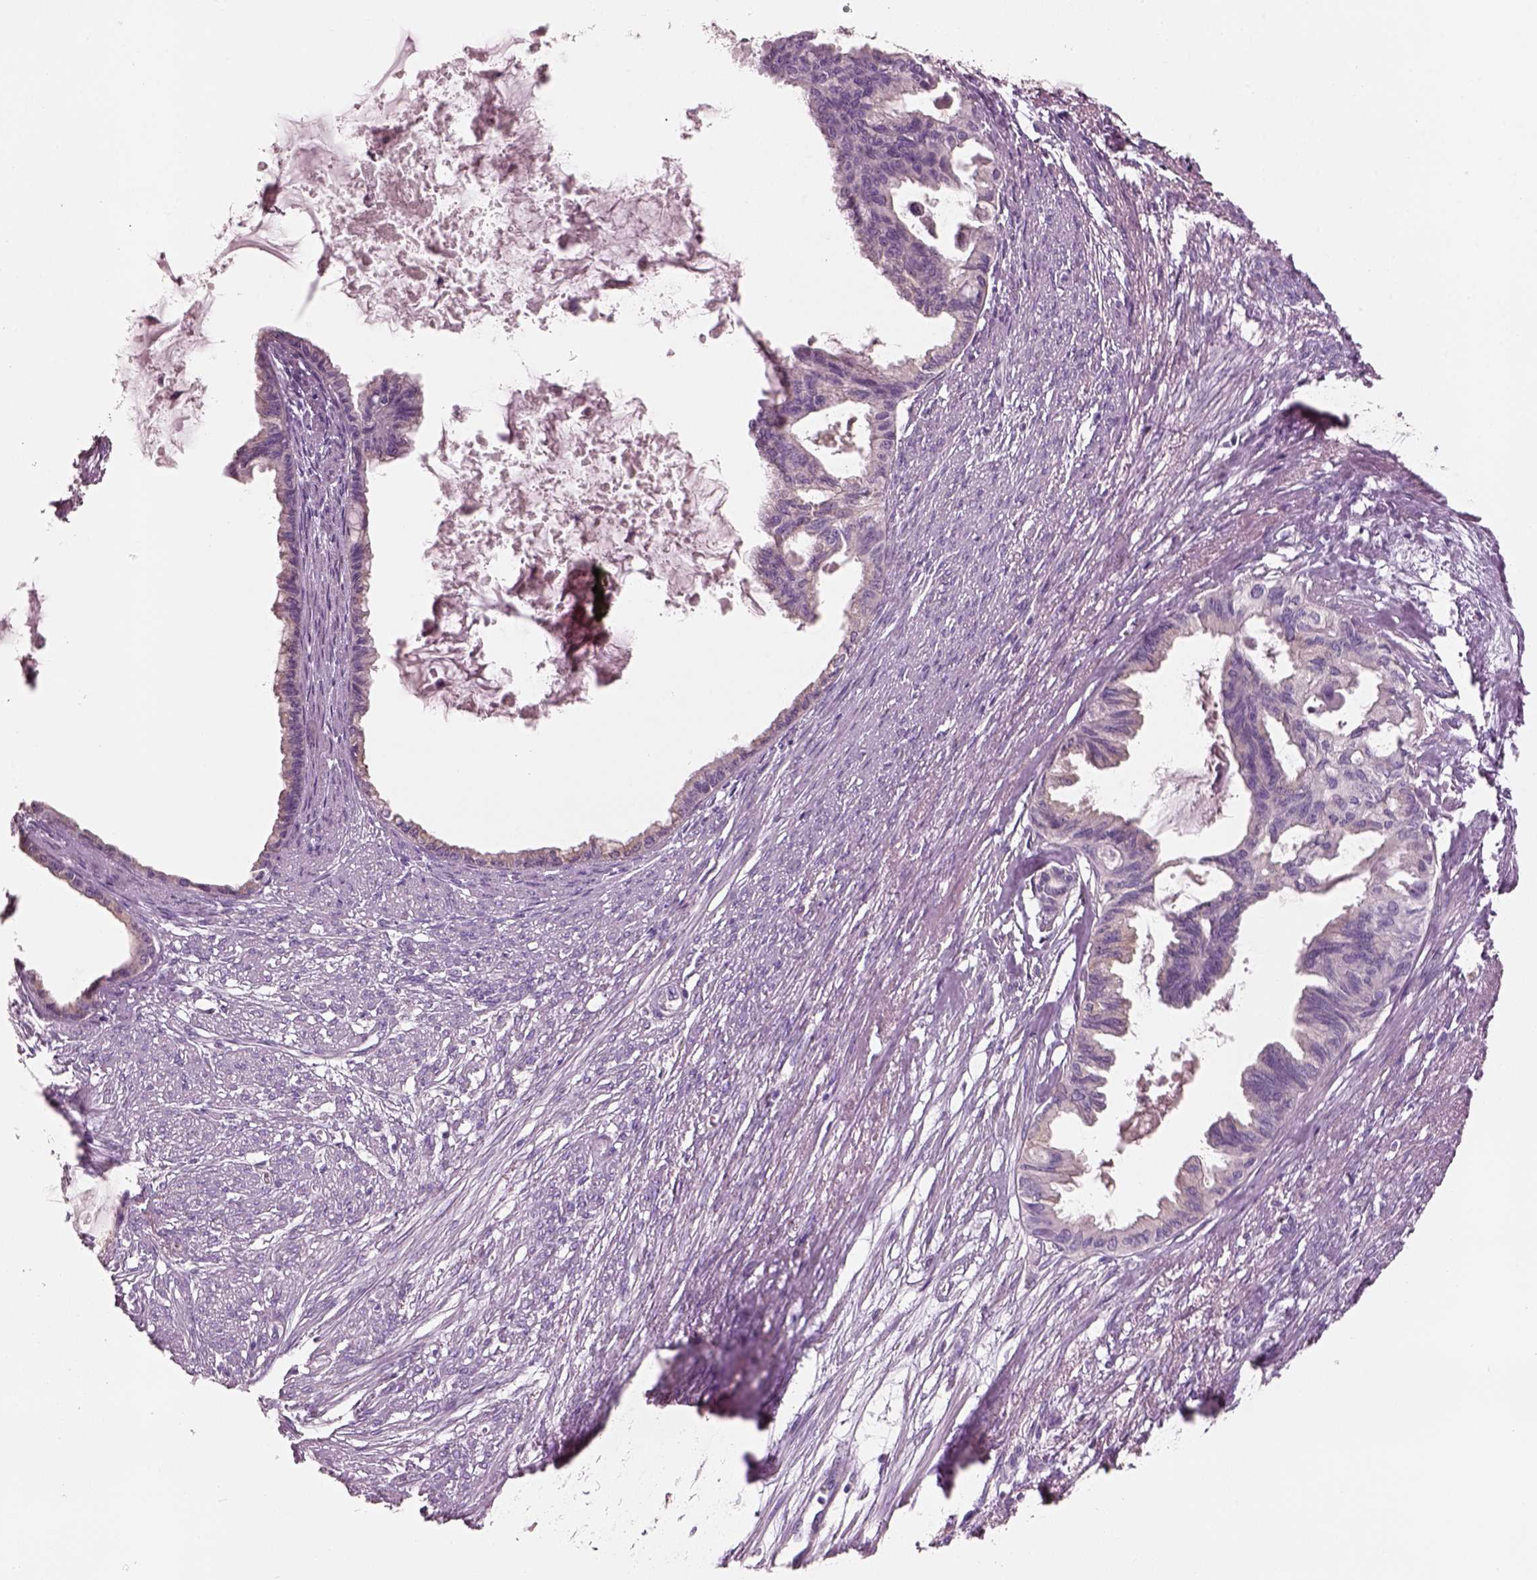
{"staining": {"intensity": "negative", "quantity": "none", "location": "none"}, "tissue": "endometrial cancer", "cell_type": "Tumor cells", "image_type": "cancer", "snomed": [{"axis": "morphology", "description": "Adenocarcinoma, NOS"}, {"axis": "topography", "description": "Endometrium"}], "caption": "IHC of endometrial cancer shows no positivity in tumor cells.", "gene": "PNOC", "patient": {"sex": "female", "age": 86}}